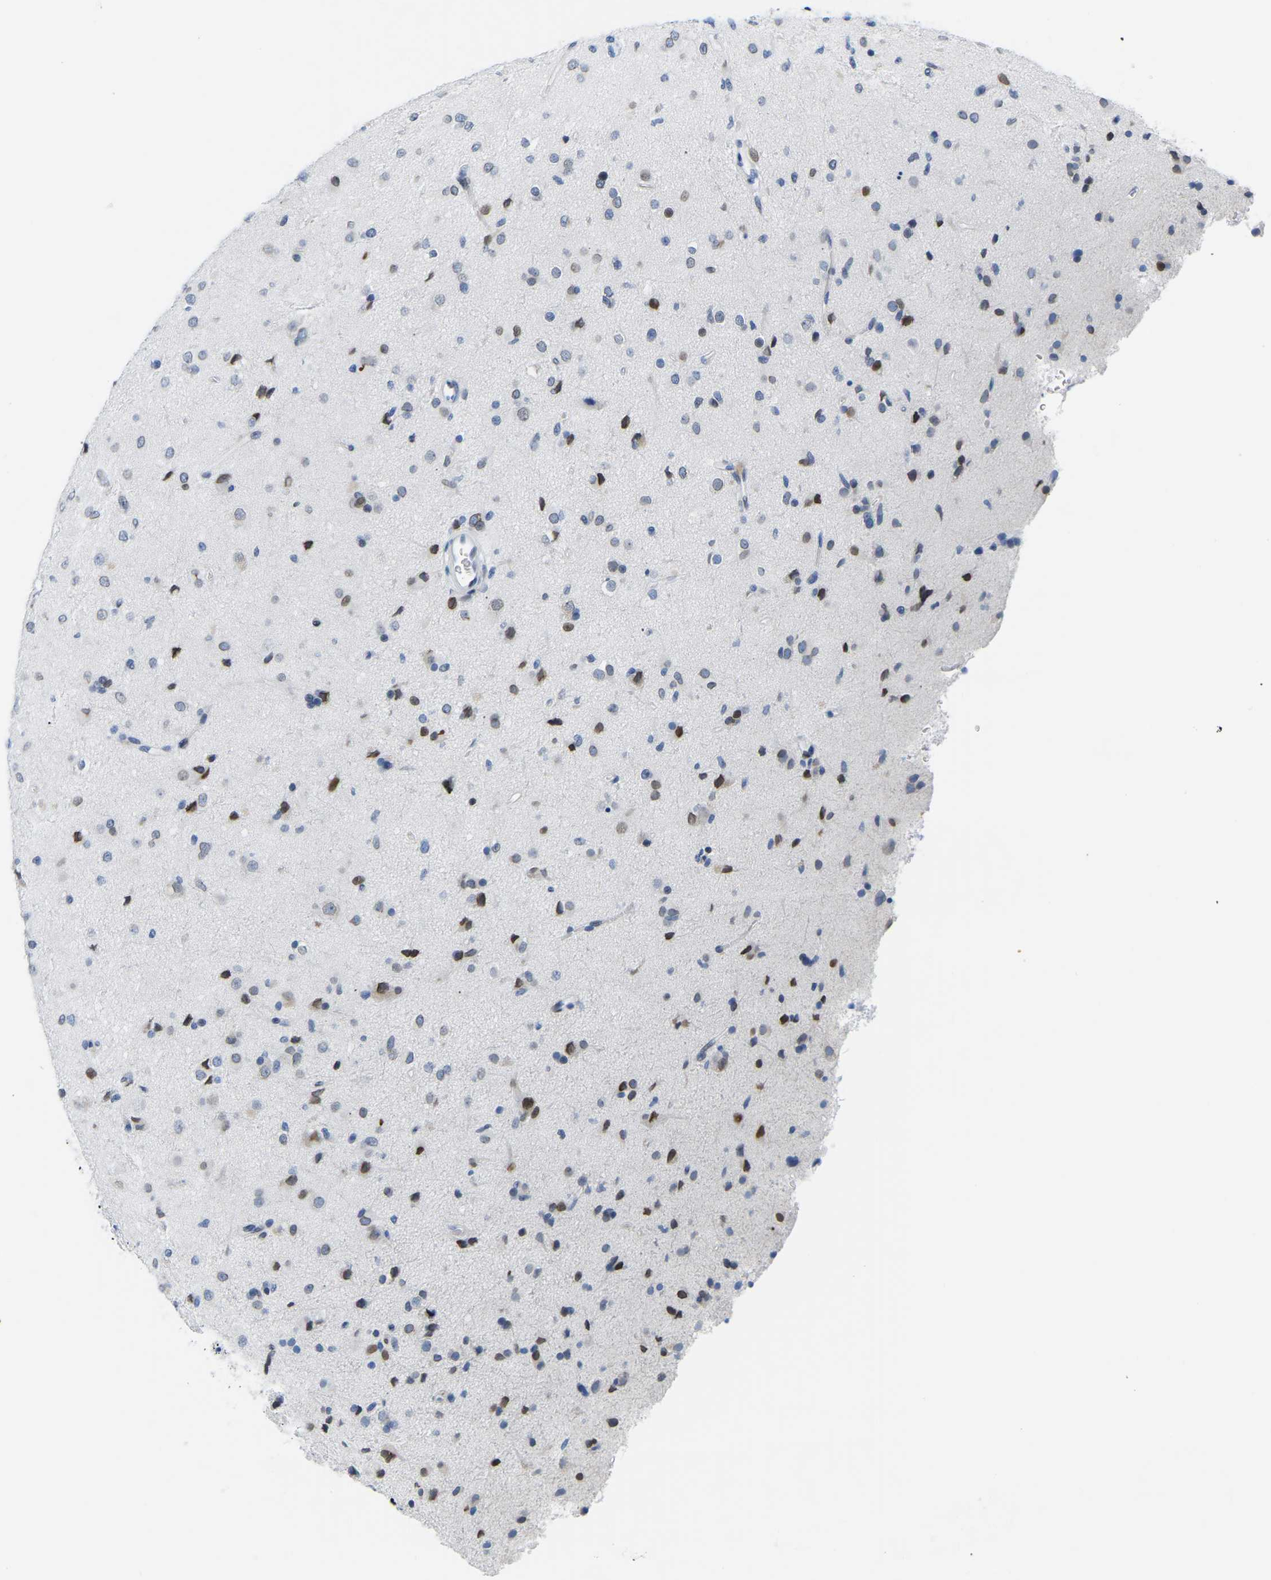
{"staining": {"intensity": "moderate", "quantity": "<25%", "location": "nuclear"}, "tissue": "glioma", "cell_type": "Tumor cells", "image_type": "cancer", "snomed": [{"axis": "morphology", "description": "Glioma, malignant, Low grade"}, {"axis": "topography", "description": "Brain"}], "caption": "A histopathology image of glioma stained for a protein displays moderate nuclear brown staining in tumor cells. The staining was performed using DAB, with brown indicating positive protein expression. Nuclei are stained blue with hematoxylin.", "gene": "UPK3A", "patient": {"sex": "male", "age": 65}}